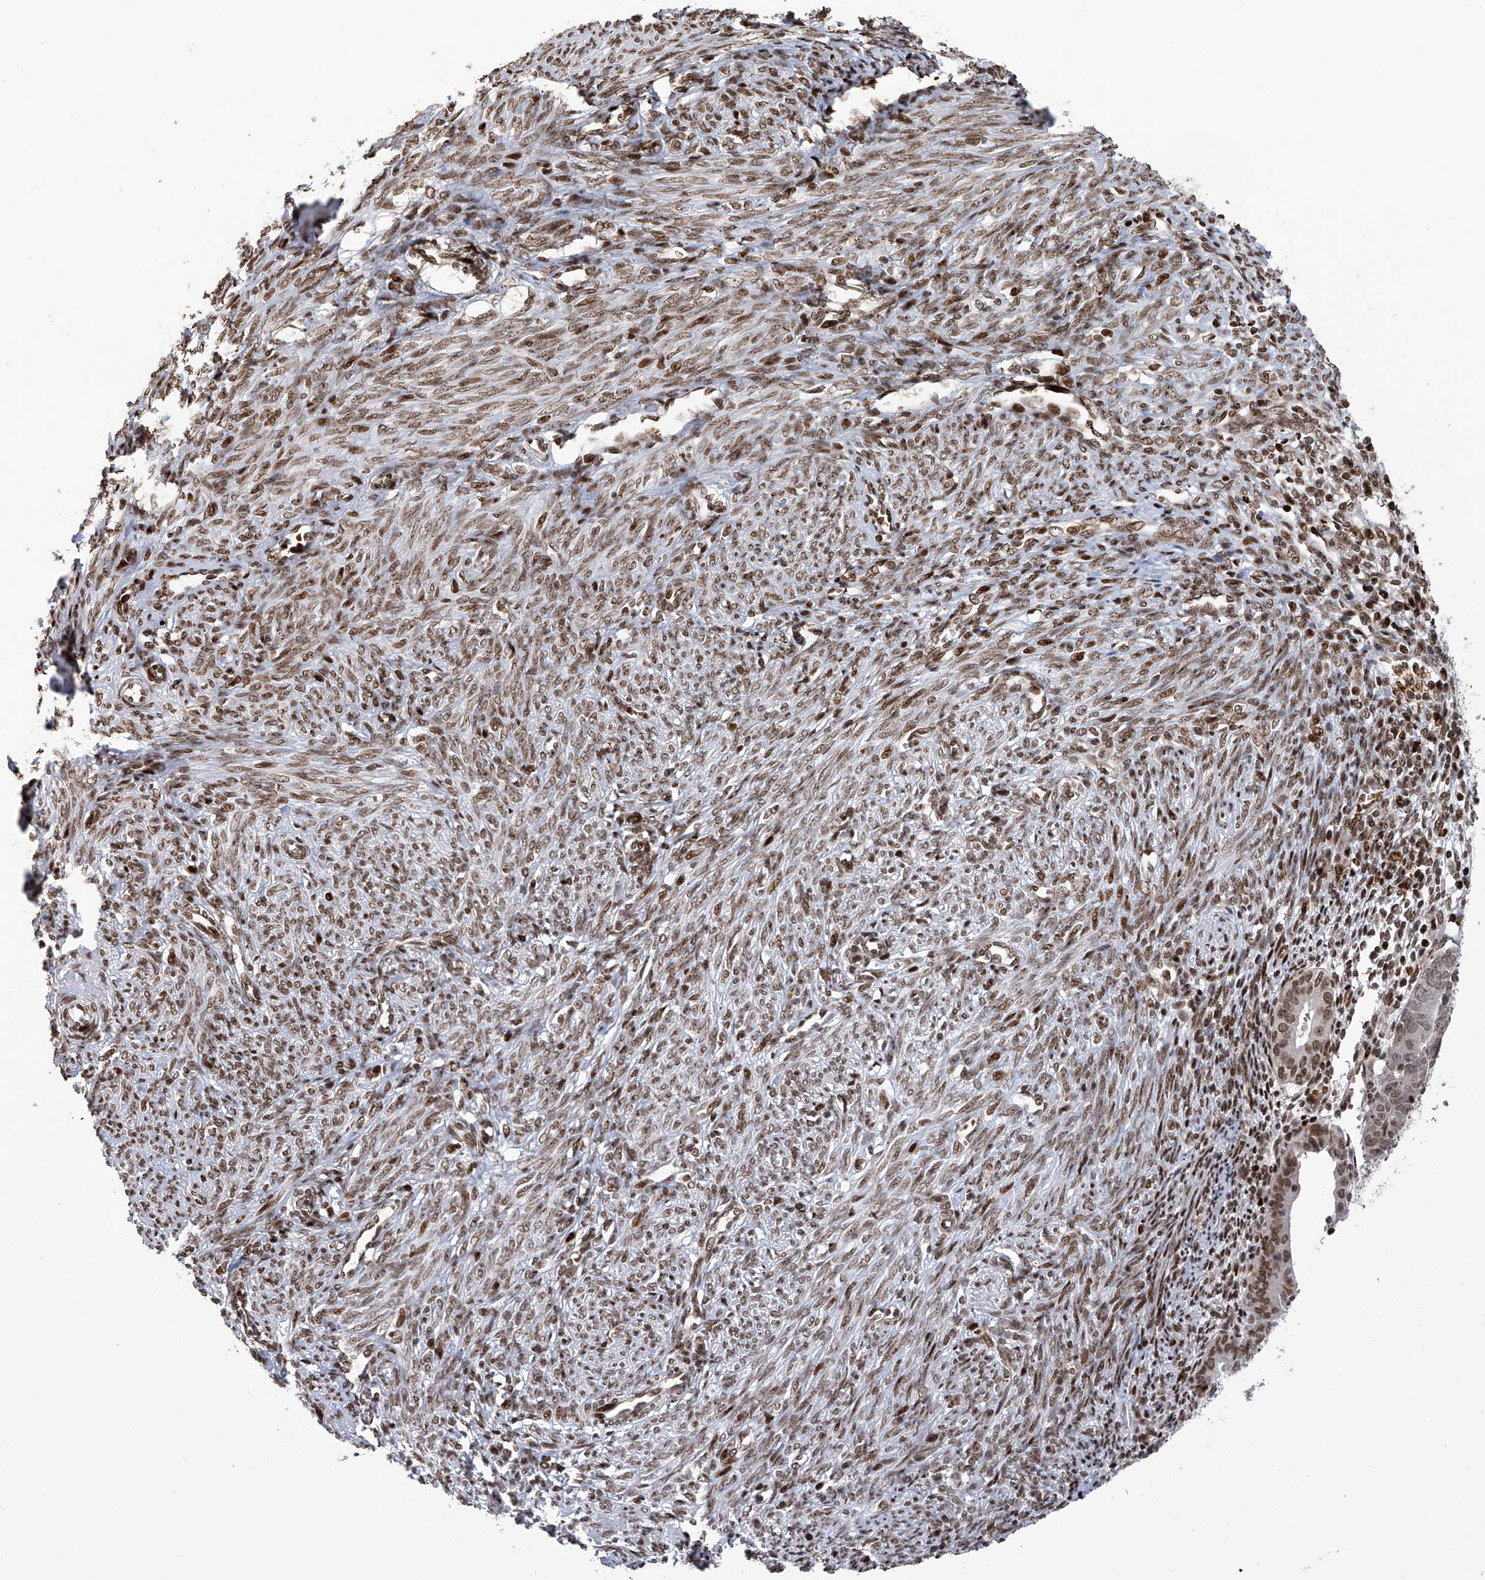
{"staining": {"intensity": "moderate", "quantity": ">75%", "location": "nuclear"}, "tissue": "endometrial cancer", "cell_type": "Tumor cells", "image_type": "cancer", "snomed": [{"axis": "morphology", "description": "Adenocarcinoma, NOS"}, {"axis": "topography", "description": "Uterus"}], "caption": "A high-resolution micrograph shows immunohistochemistry (IHC) staining of endometrial cancer, which exhibits moderate nuclear expression in approximately >75% of tumor cells.", "gene": "PAK1IP1", "patient": {"sex": "female", "age": 77}}